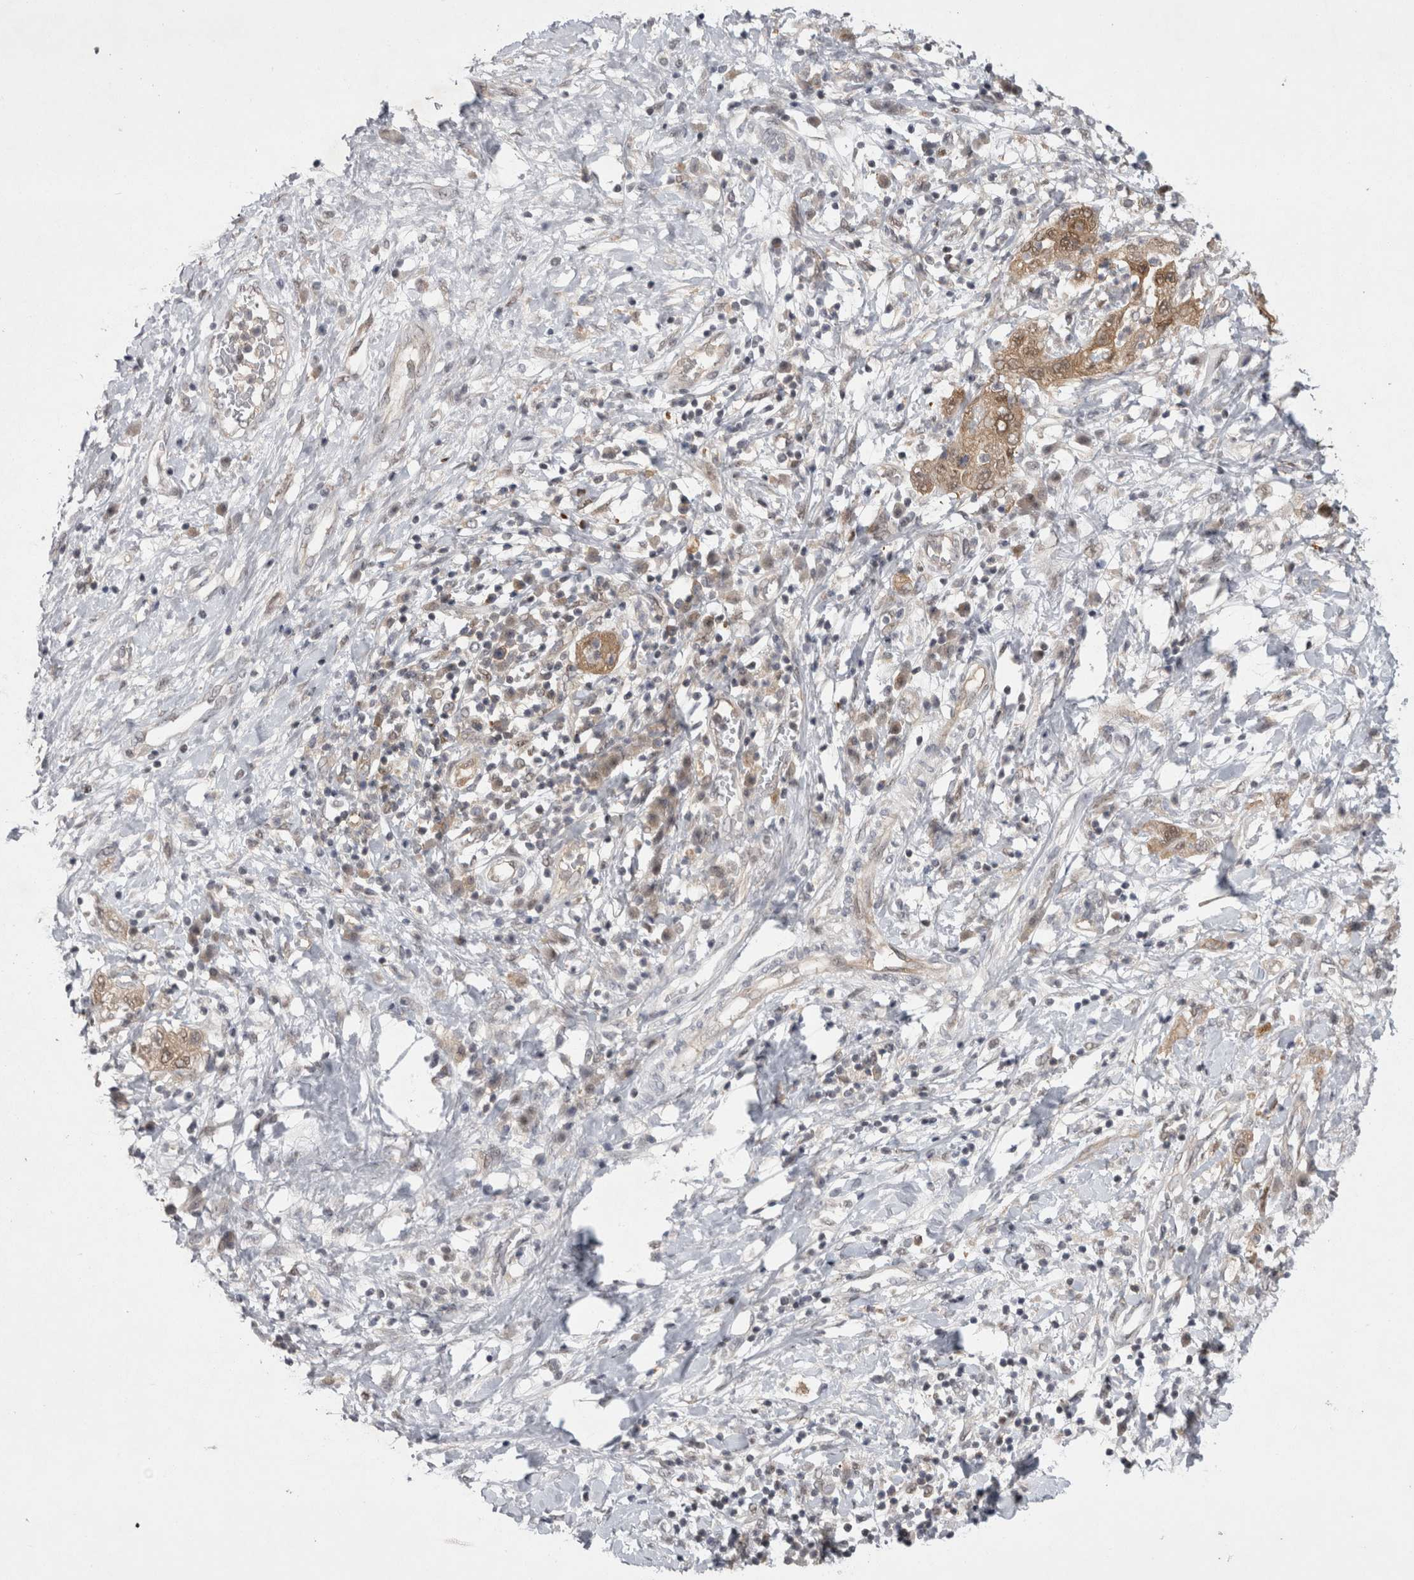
{"staining": {"intensity": "moderate", "quantity": ">75%", "location": "cytoplasmic/membranous"}, "tissue": "pancreatic cancer", "cell_type": "Tumor cells", "image_type": "cancer", "snomed": [{"axis": "morphology", "description": "Adenocarcinoma, NOS"}, {"axis": "topography", "description": "Pancreas"}], "caption": "The histopathology image exhibits a brown stain indicating the presence of a protein in the cytoplasmic/membranous of tumor cells in pancreatic cancer.", "gene": "PSMB2", "patient": {"sex": "female", "age": 73}}